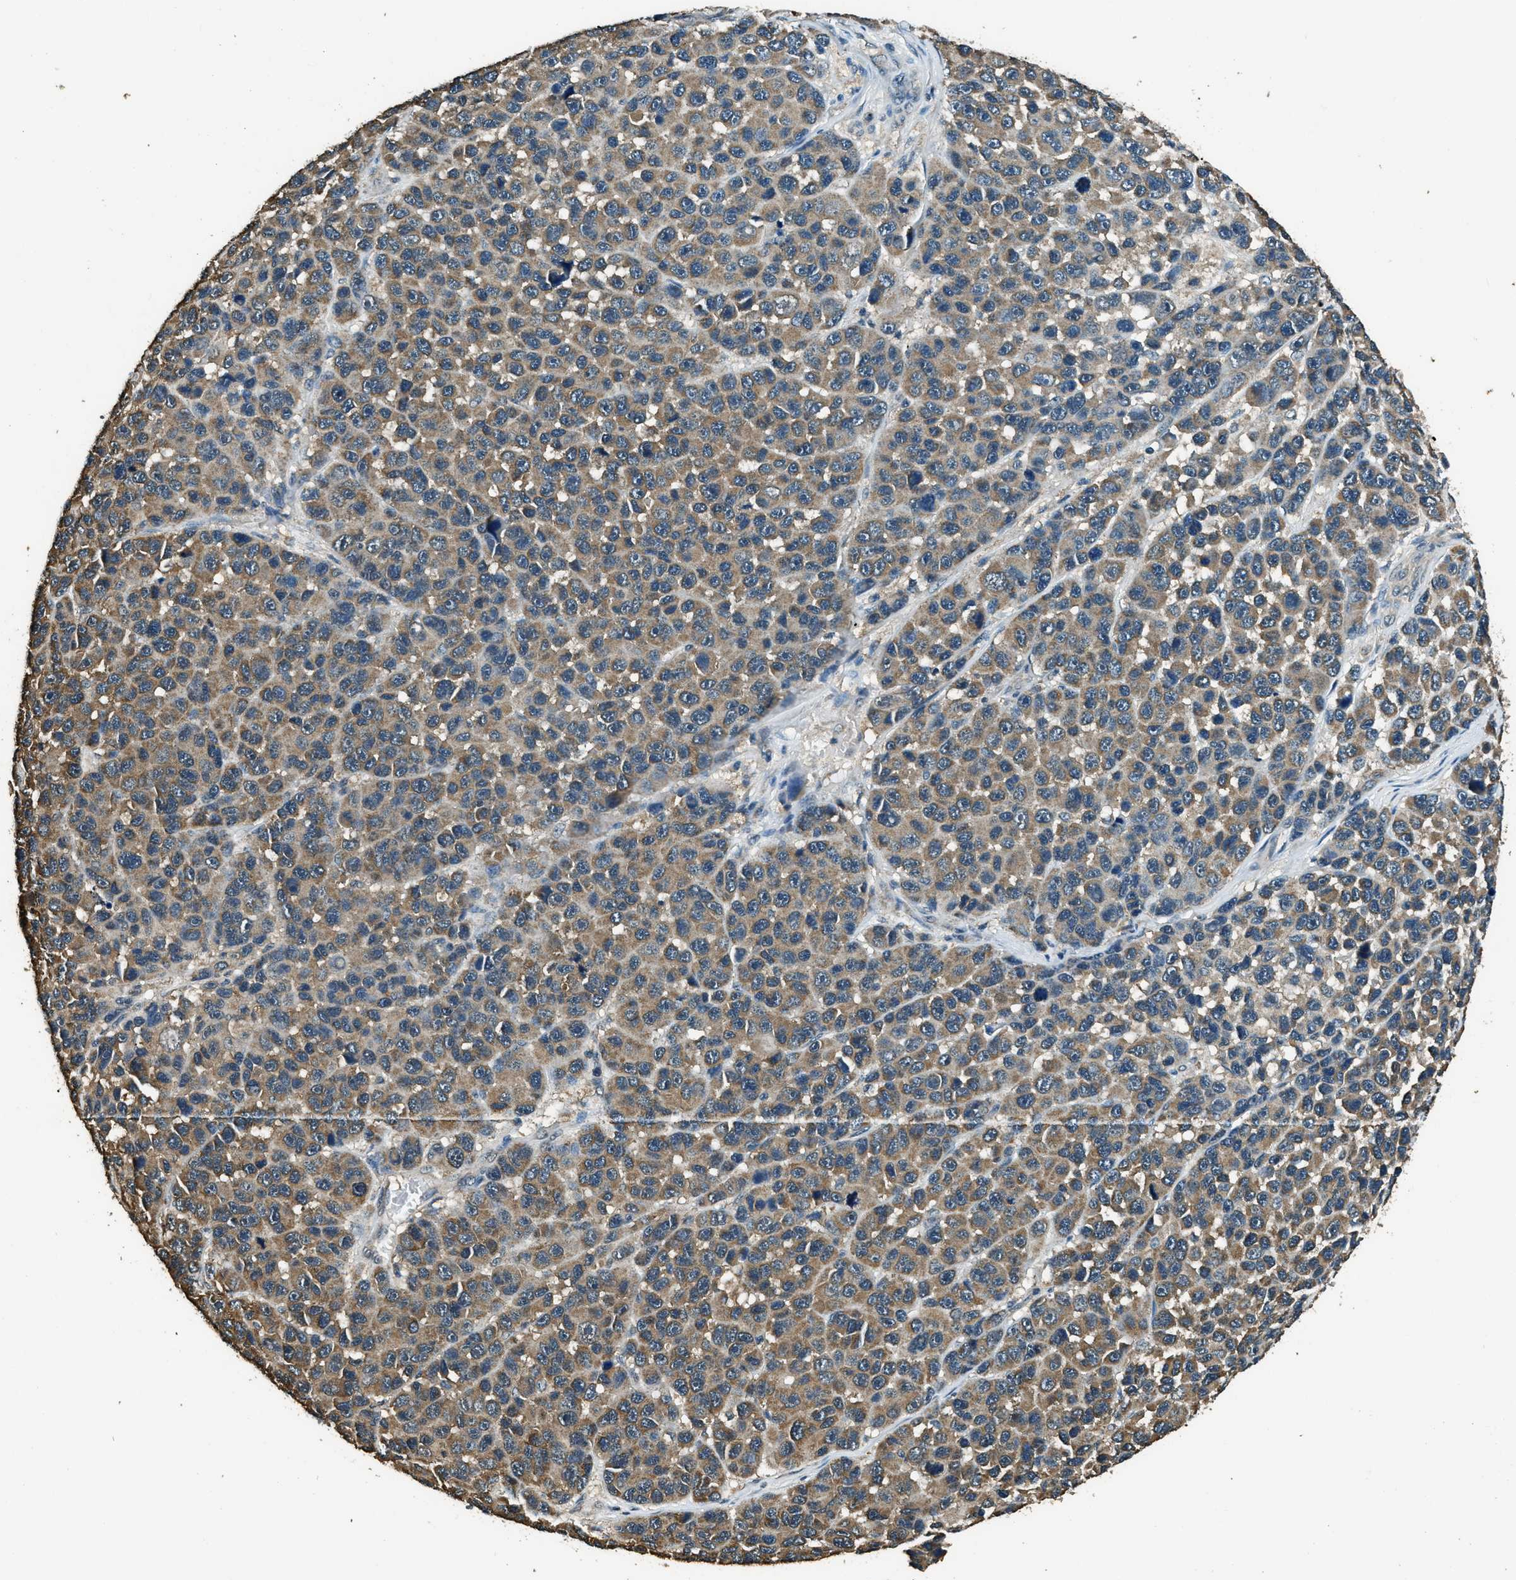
{"staining": {"intensity": "weak", "quantity": ">75%", "location": "cytoplasmic/membranous"}, "tissue": "melanoma", "cell_type": "Tumor cells", "image_type": "cancer", "snomed": [{"axis": "morphology", "description": "Malignant melanoma, NOS"}, {"axis": "topography", "description": "Skin"}], "caption": "An immunohistochemistry (IHC) image of neoplastic tissue is shown. Protein staining in brown highlights weak cytoplasmic/membranous positivity in melanoma within tumor cells. The staining is performed using DAB brown chromogen to label protein expression. The nuclei are counter-stained blue using hematoxylin.", "gene": "SALL3", "patient": {"sex": "male", "age": 53}}